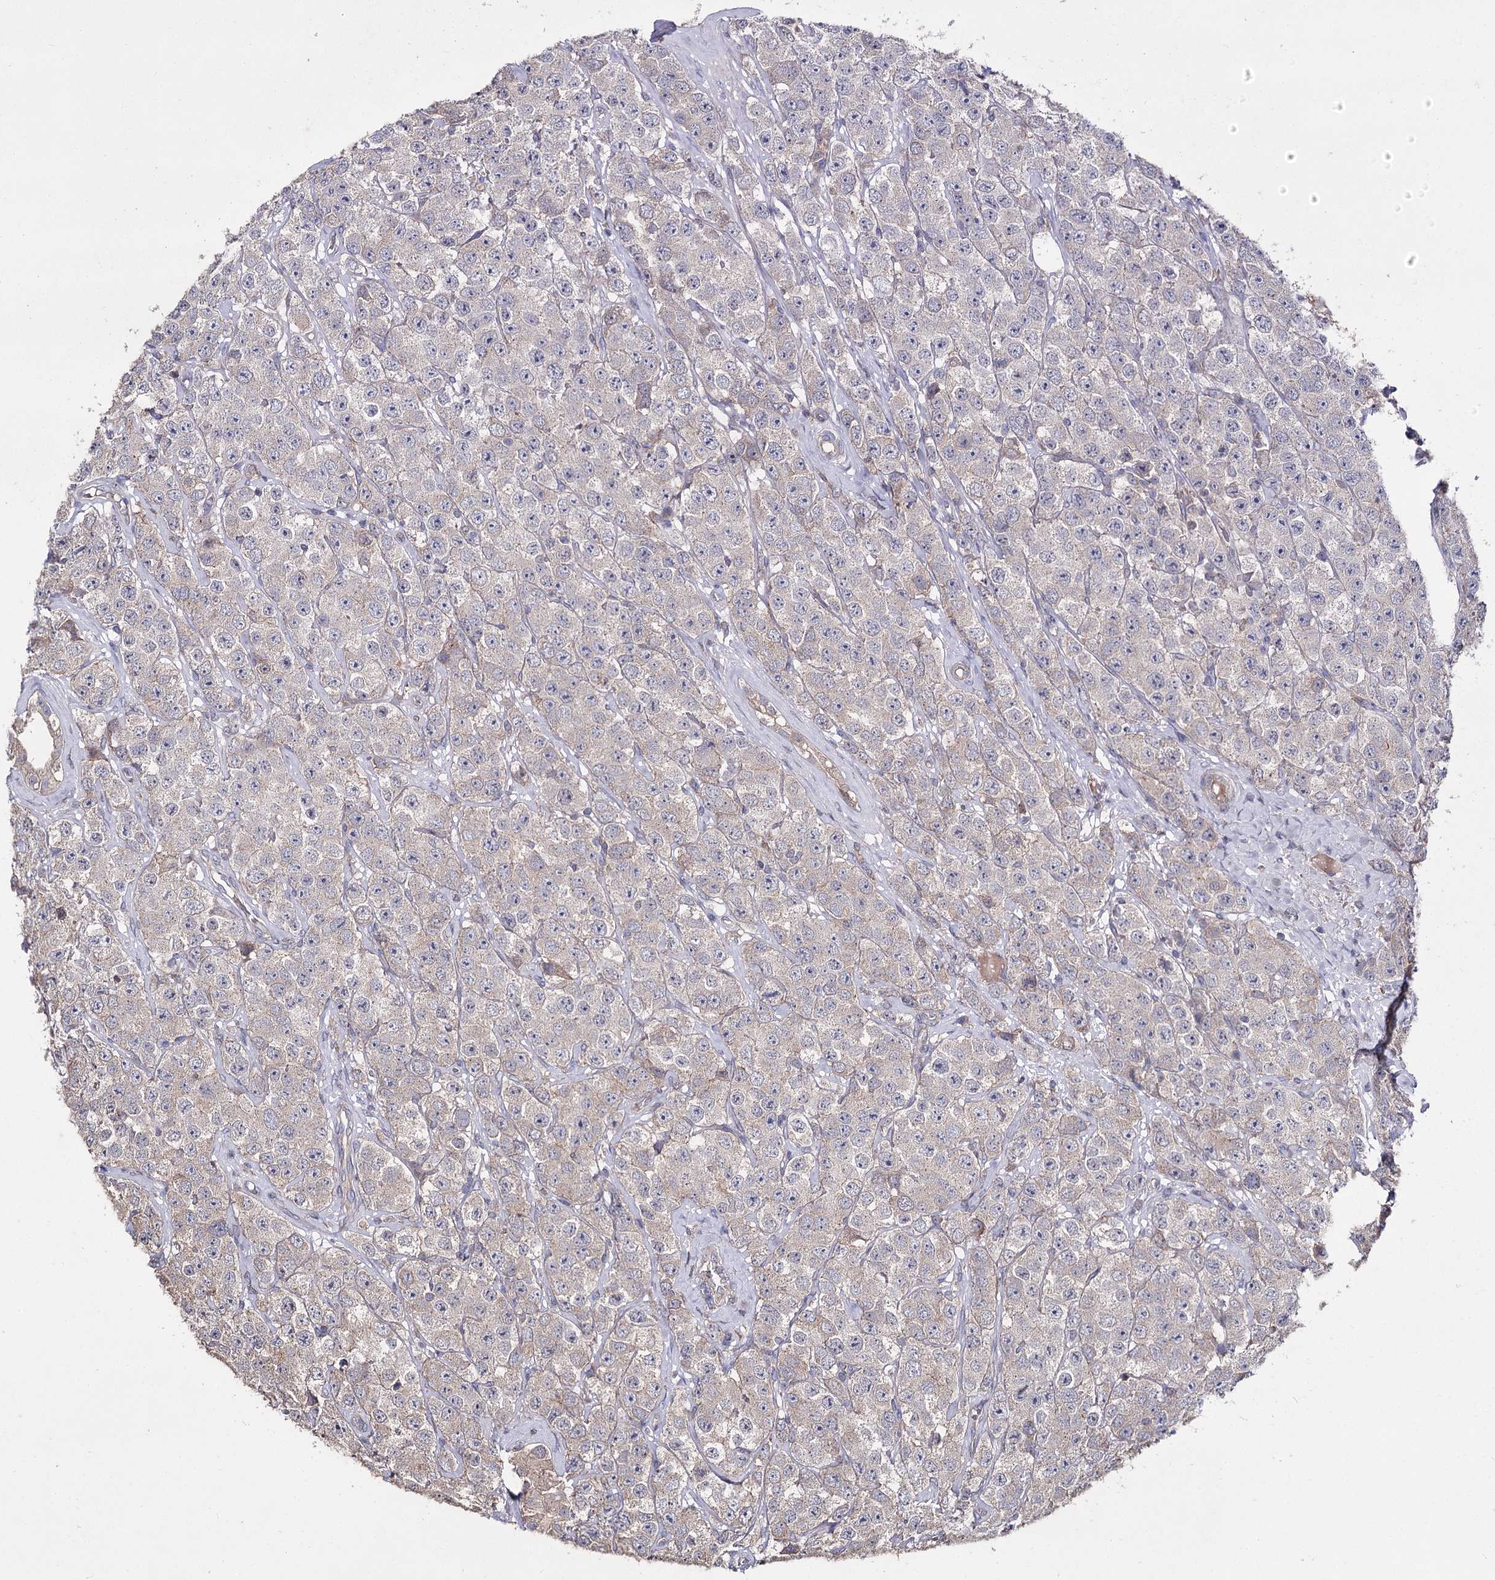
{"staining": {"intensity": "negative", "quantity": "none", "location": "none"}, "tissue": "testis cancer", "cell_type": "Tumor cells", "image_type": "cancer", "snomed": [{"axis": "morphology", "description": "Seminoma, NOS"}, {"axis": "topography", "description": "Testis"}], "caption": "DAB immunohistochemical staining of human testis seminoma reveals no significant positivity in tumor cells.", "gene": "AURKC", "patient": {"sex": "male", "age": 28}}